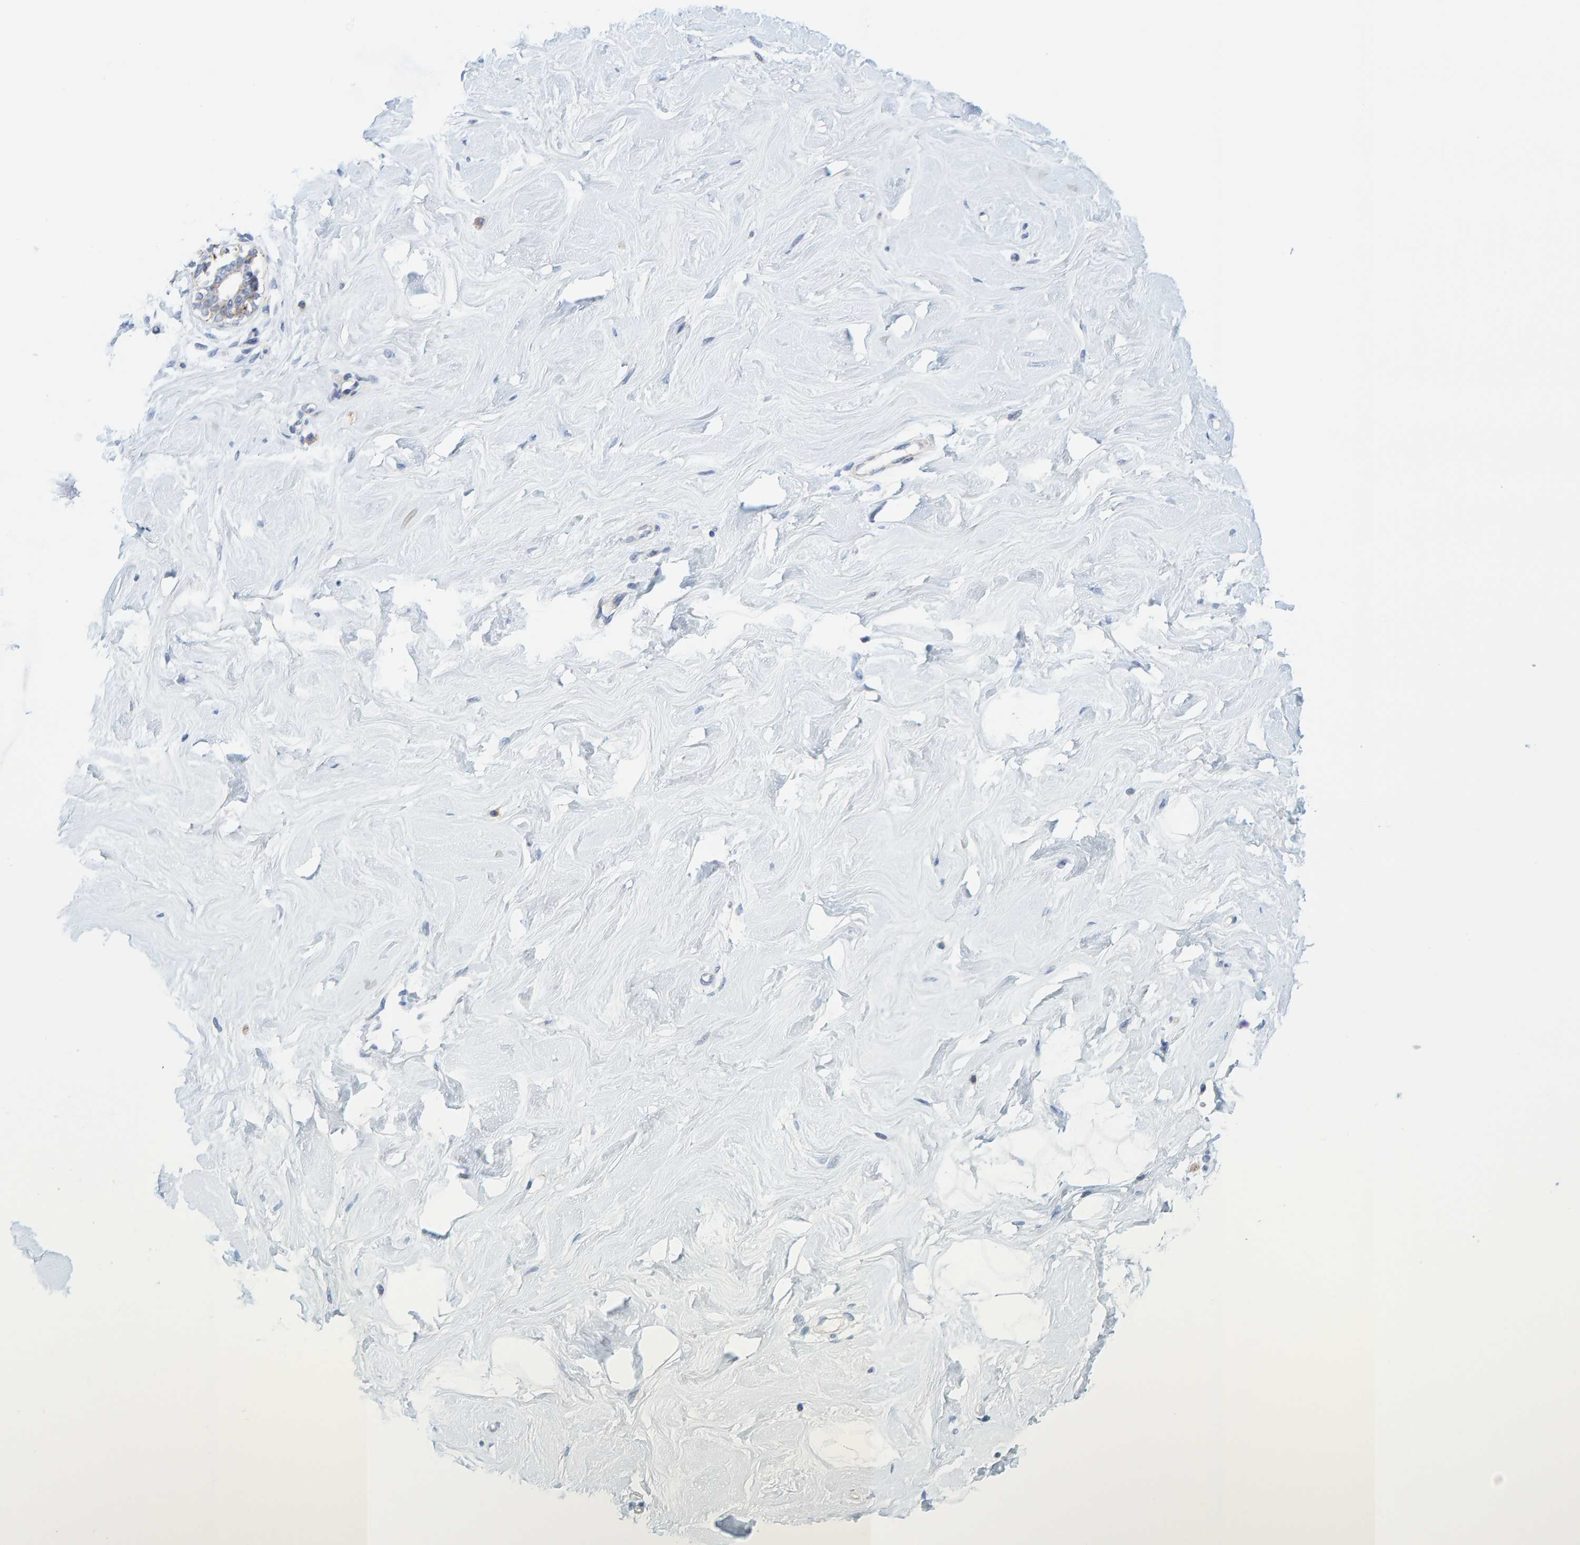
{"staining": {"intensity": "strong", "quantity": "<25%", "location": "cytoplasmic/membranous"}, "tissue": "breast", "cell_type": "Glandular cells", "image_type": "normal", "snomed": [{"axis": "morphology", "description": "Normal tissue, NOS"}, {"axis": "topography", "description": "Breast"}], "caption": "An image of human breast stained for a protein reveals strong cytoplasmic/membranous brown staining in glandular cells.", "gene": "ZC3H3", "patient": {"sex": "female", "age": 23}}